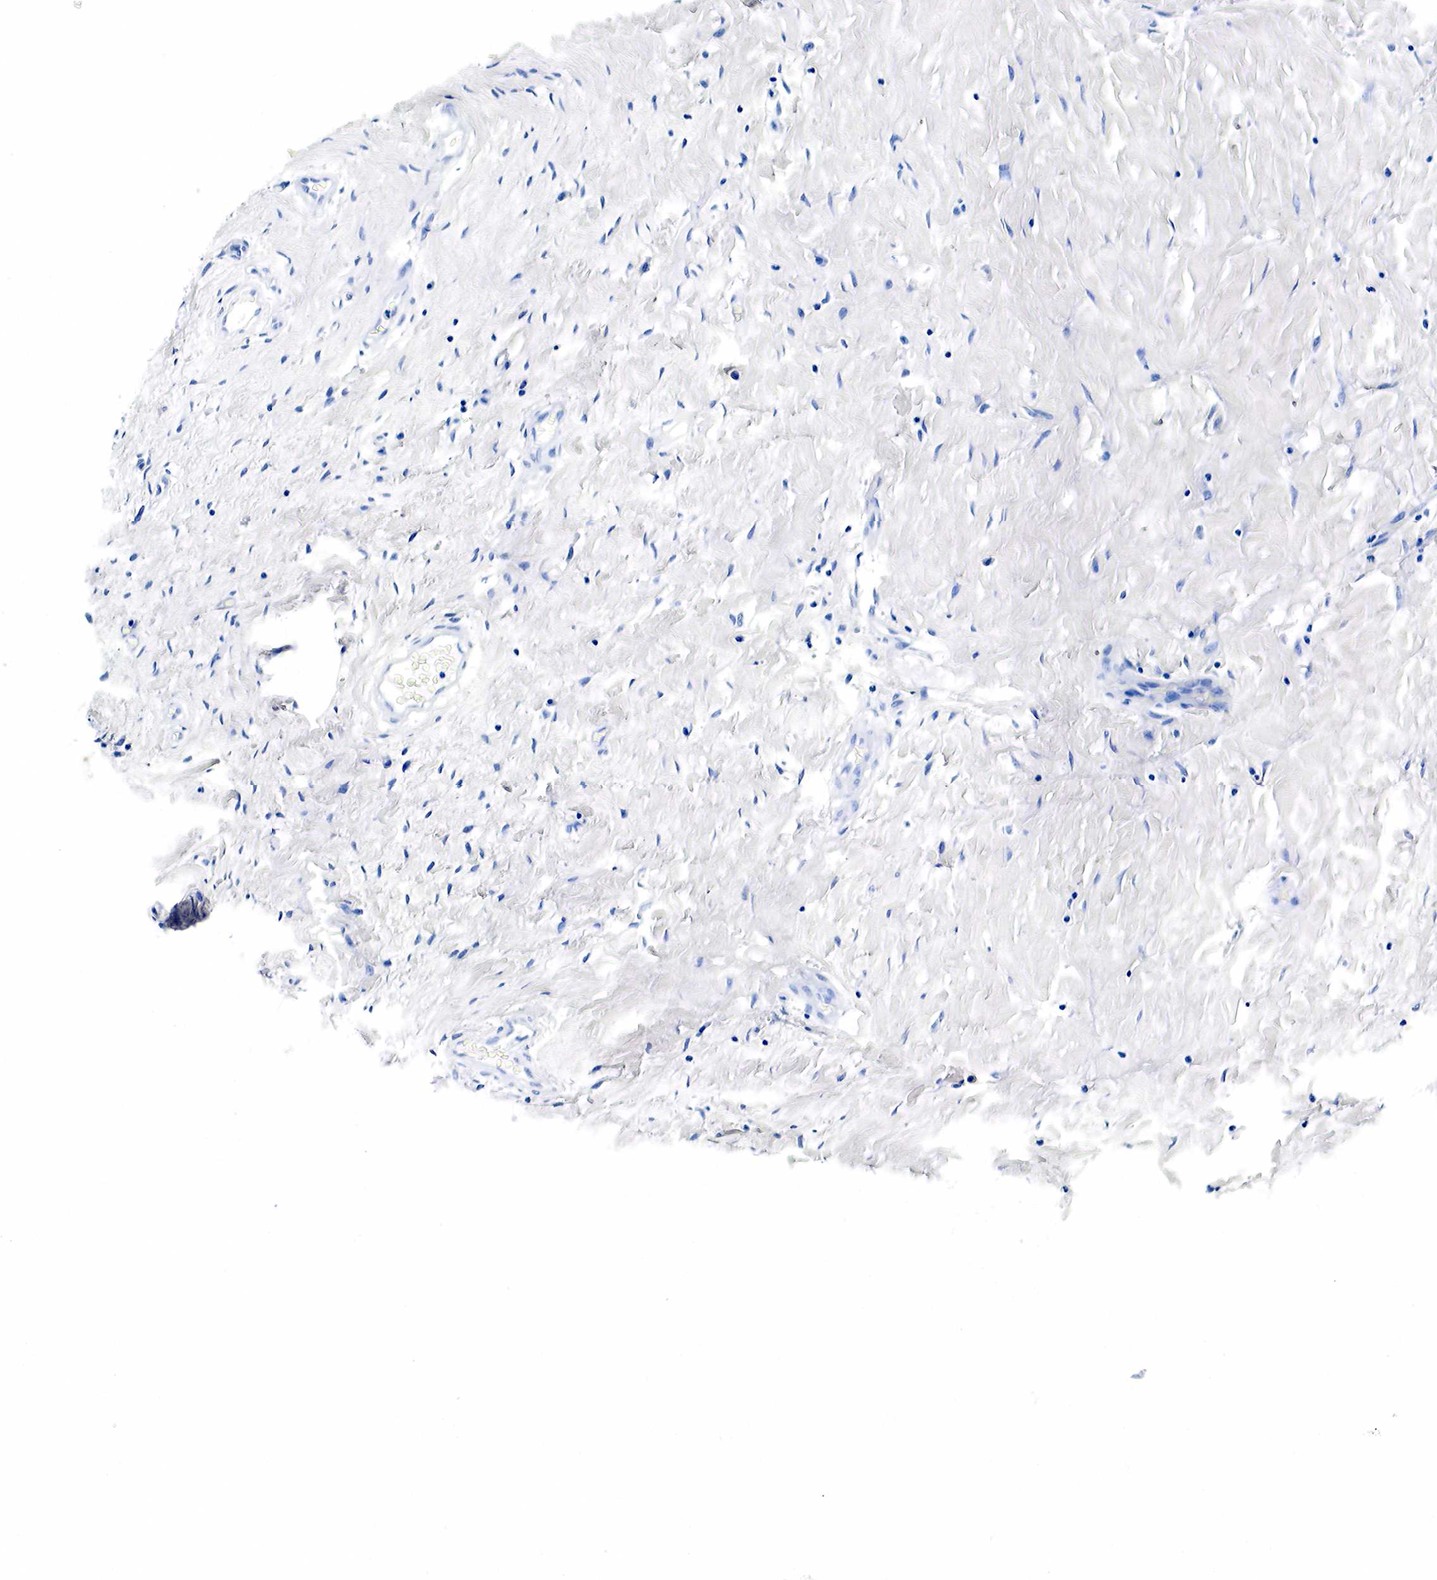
{"staining": {"intensity": "negative", "quantity": "none", "location": "none"}, "tissue": "cervix", "cell_type": "Glandular cells", "image_type": "normal", "snomed": [{"axis": "morphology", "description": "Normal tissue, NOS"}, {"axis": "topography", "description": "Cervix"}], "caption": "This is a histopathology image of IHC staining of unremarkable cervix, which shows no expression in glandular cells.", "gene": "GCG", "patient": {"sex": "female", "age": 53}}